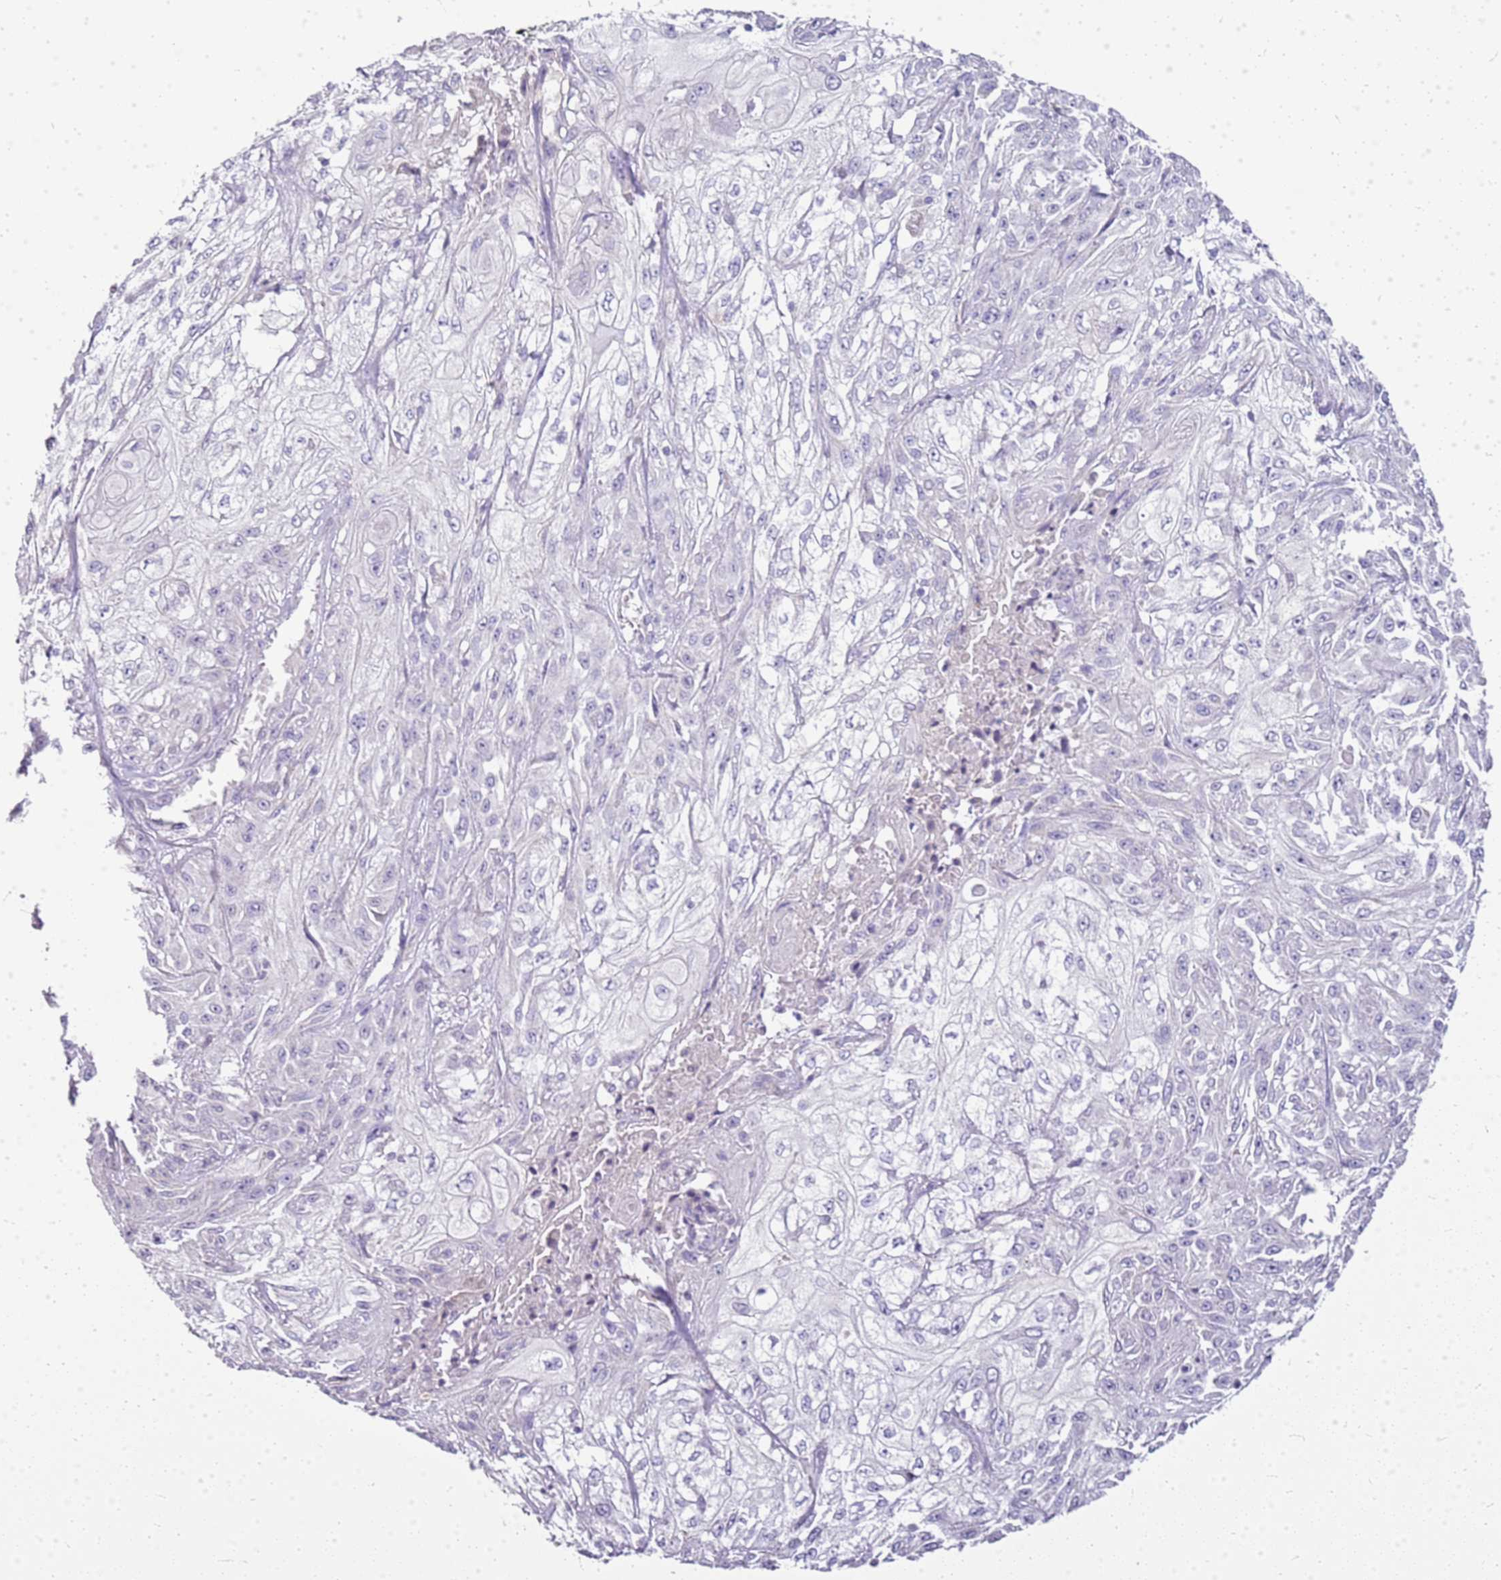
{"staining": {"intensity": "negative", "quantity": "none", "location": "none"}, "tissue": "skin cancer", "cell_type": "Tumor cells", "image_type": "cancer", "snomed": [{"axis": "morphology", "description": "Squamous cell carcinoma, NOS"}, {"axis": "morphology", "description": "Squamous cell carcinoma, metastatic, NOS"}, {"axis": "topography", "description": "Skin"}, {"axis": "topography", "description": "Lymph node"}], "caption": "Tumor cells are negative for protein expression in human skin cancer (metastatic squamous cell carcinoma).", "gene": "FABP2", "patient": {"sex": "male", "age": 75}}